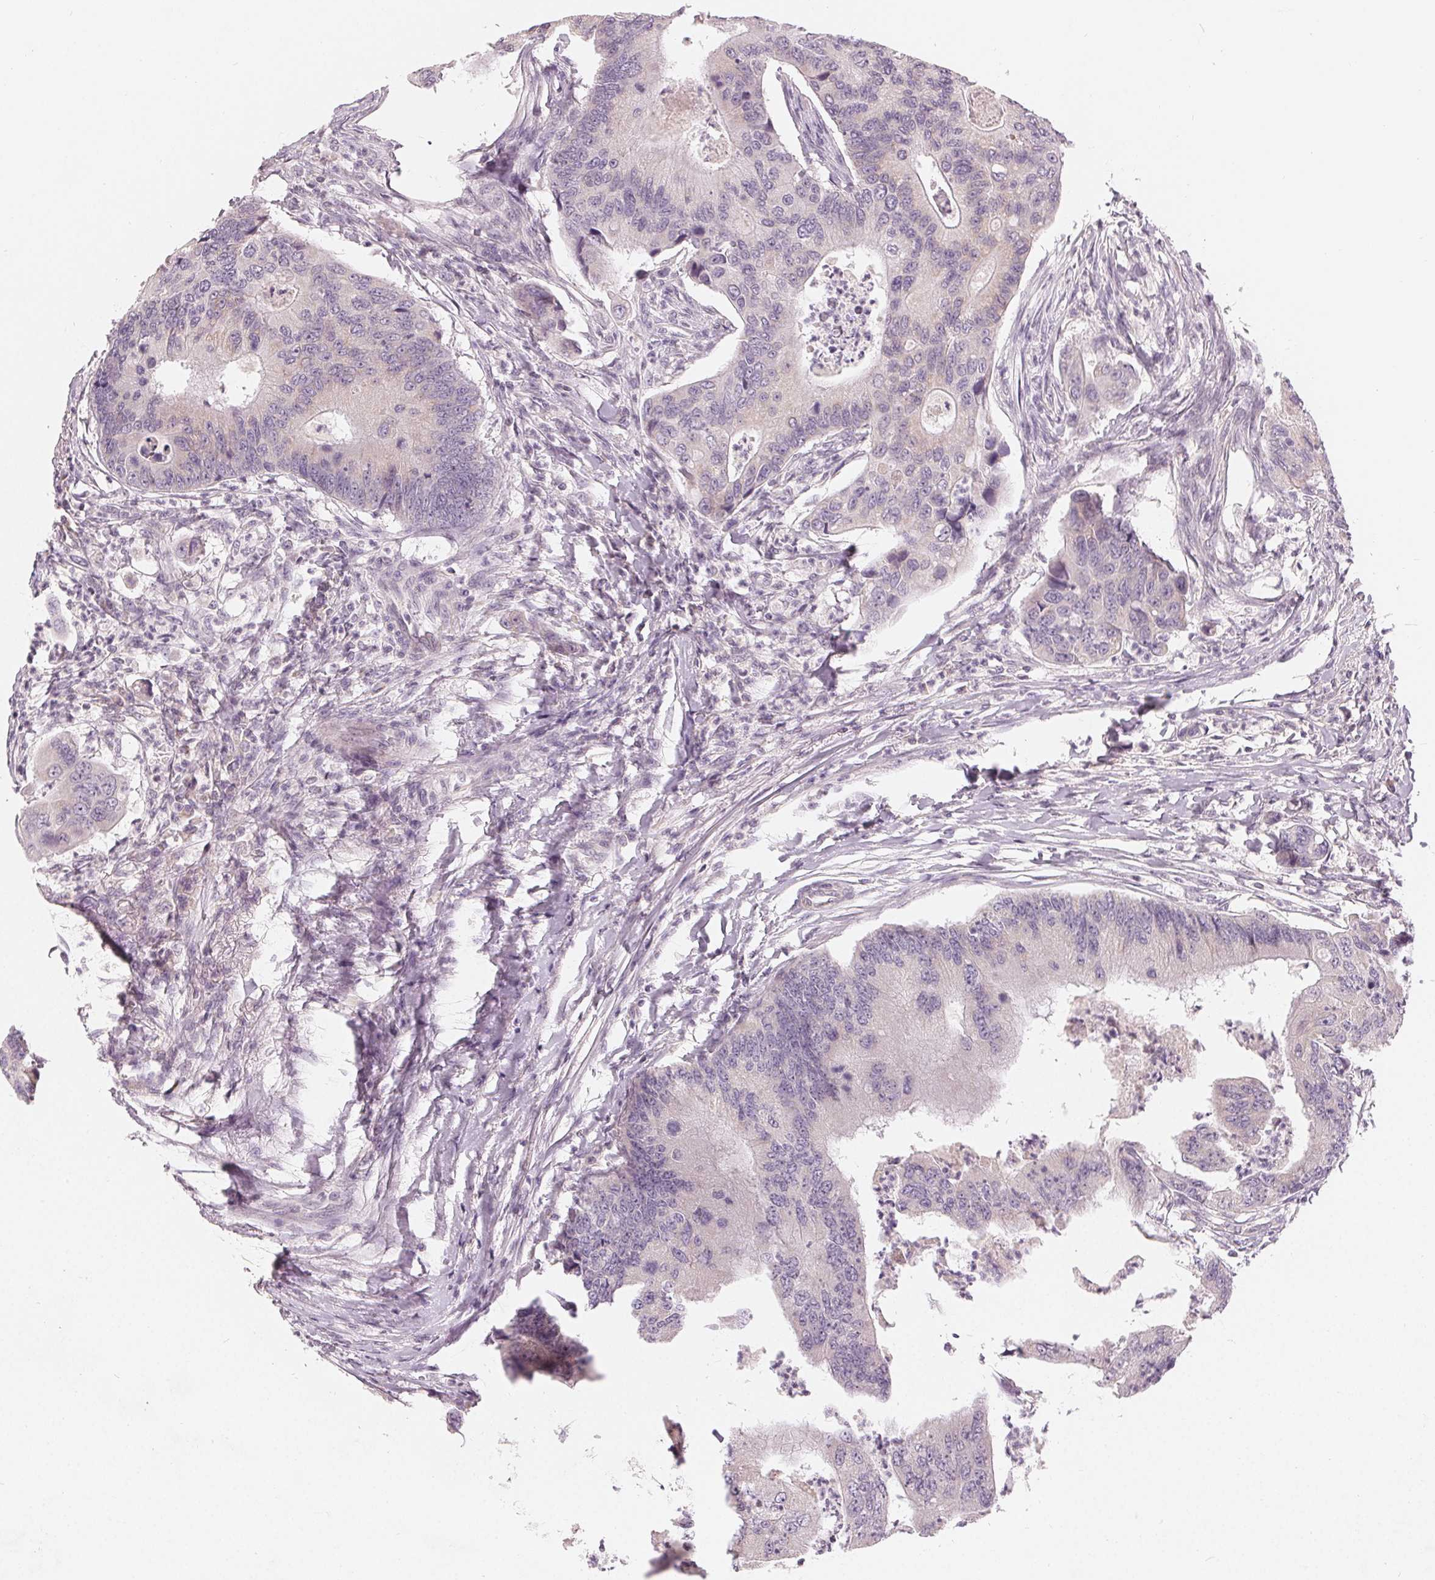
{"staining": {"intensity": "negative", "quantity": "none", "location": "none"}, "tissue": "colorectal cancer", "cell_type": "Tumor cells", "image_type": "cancer", "snomed": [{"axis": "morphology", "description": "Adenocarcinoma, NOS"}, {"axis": "topography", "description": "Colon"}], "caption": "Histopathology image shows no significant protein expression in tumor cells of colorectal adenocarcinoma. (Brightfield microscopy of DAB (3,3'-diaminobenzidine) immunohistochemistry at high magnification).", "gene": "TRIM60", "patient": {"sex": "female", "age": 67}}